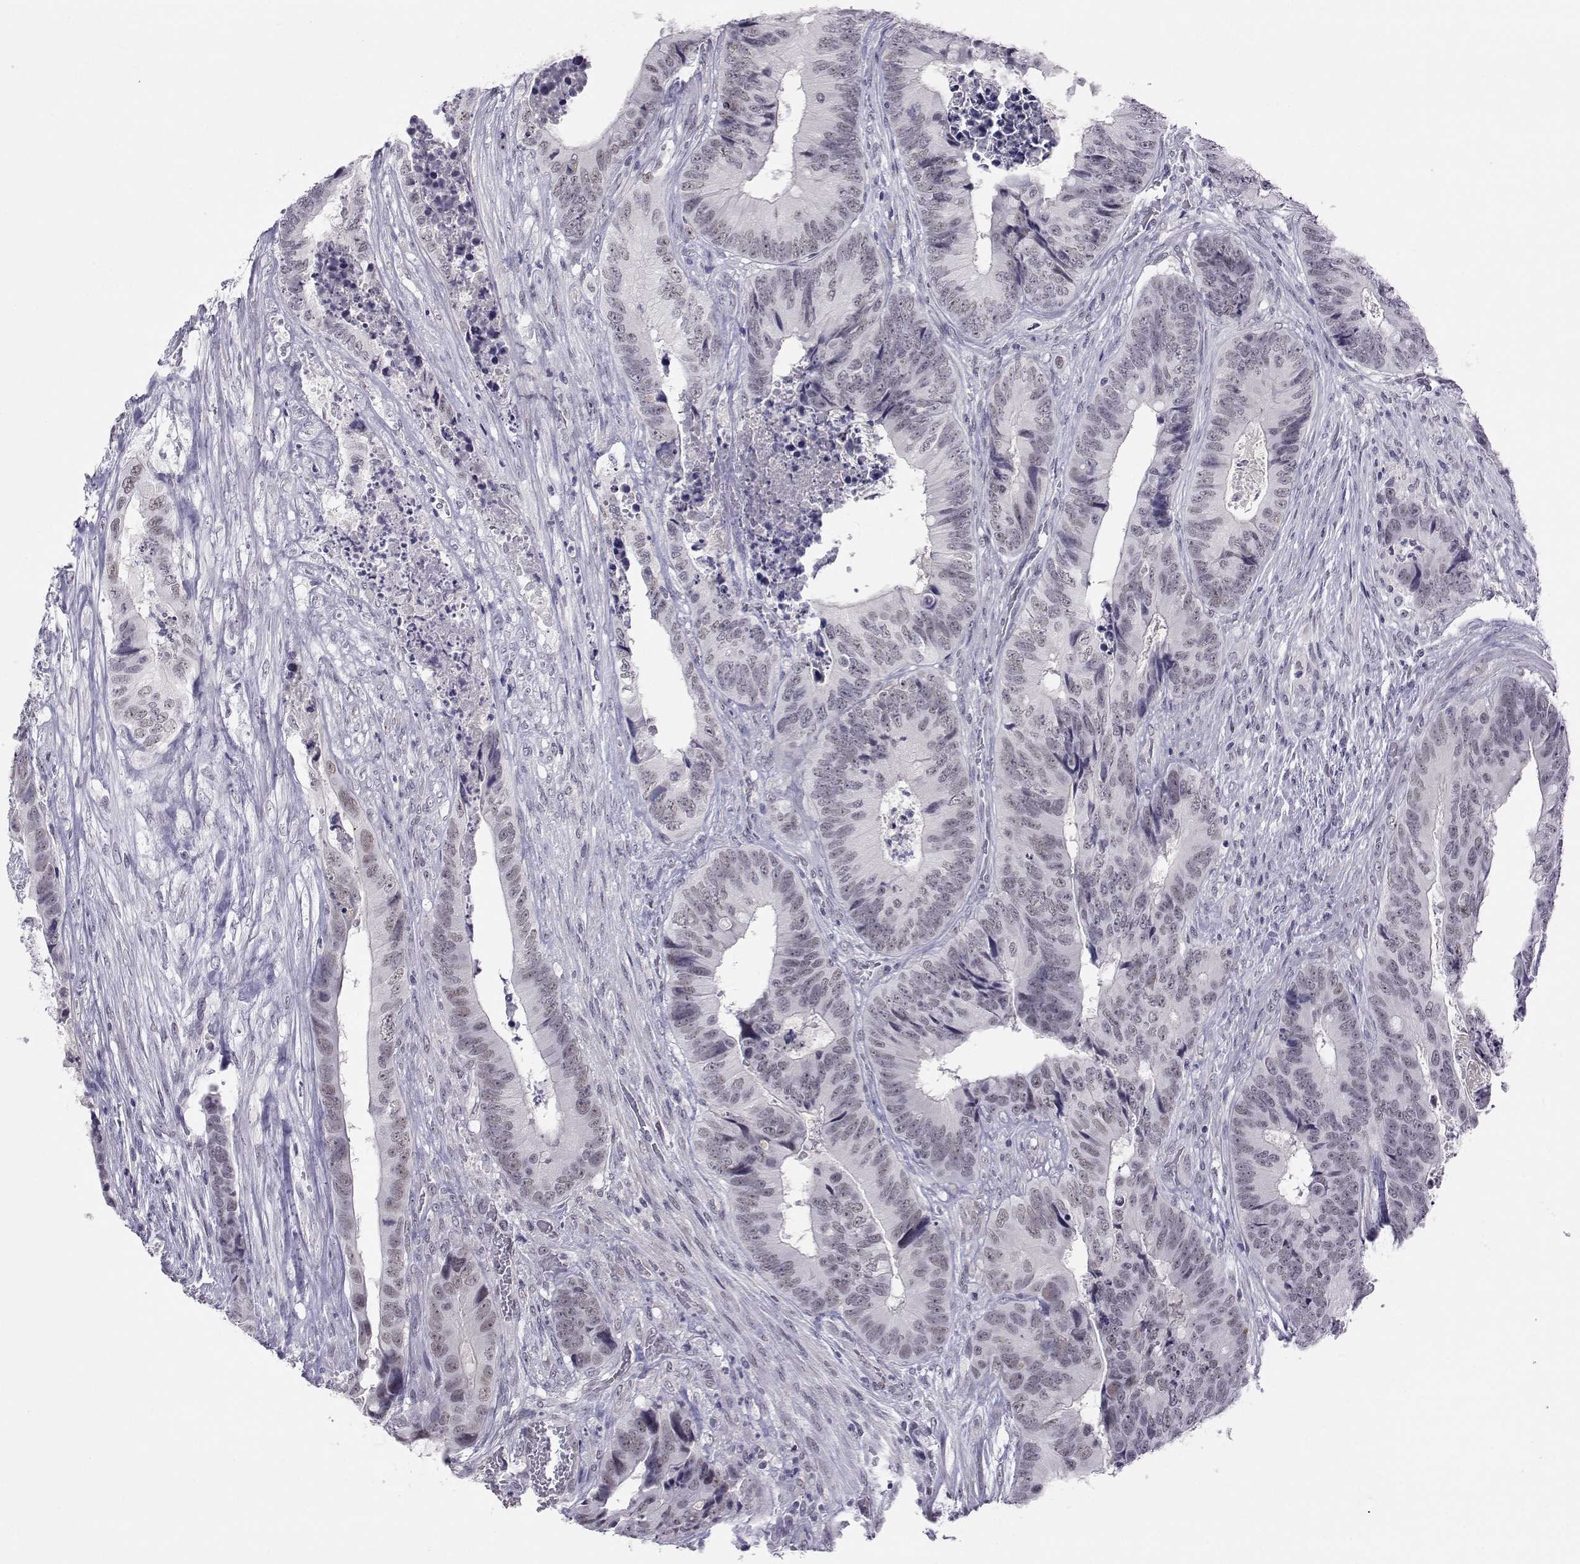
{"staining": {"intensity": "negative", "quantity": "none", "location": "none"}, "tissue": "colorectal cancer", "cell_type": "Tumor cells", "image_type": "cancer", "snomed": [{"axis": "morphology", "description": "Adenocarcinoma, NOS"}, {"axis": "topography", "description": "Colon"}], "caption": "Image shows no significant protein positivity in tumor cells of colorectal cancer. (Brightfield microscopy of DAB (3,3'-diaminobenzidine) immunohistochemistry at high magnification).", "gene": "MED26", "patient": {"sex": "male", "age": 84}}